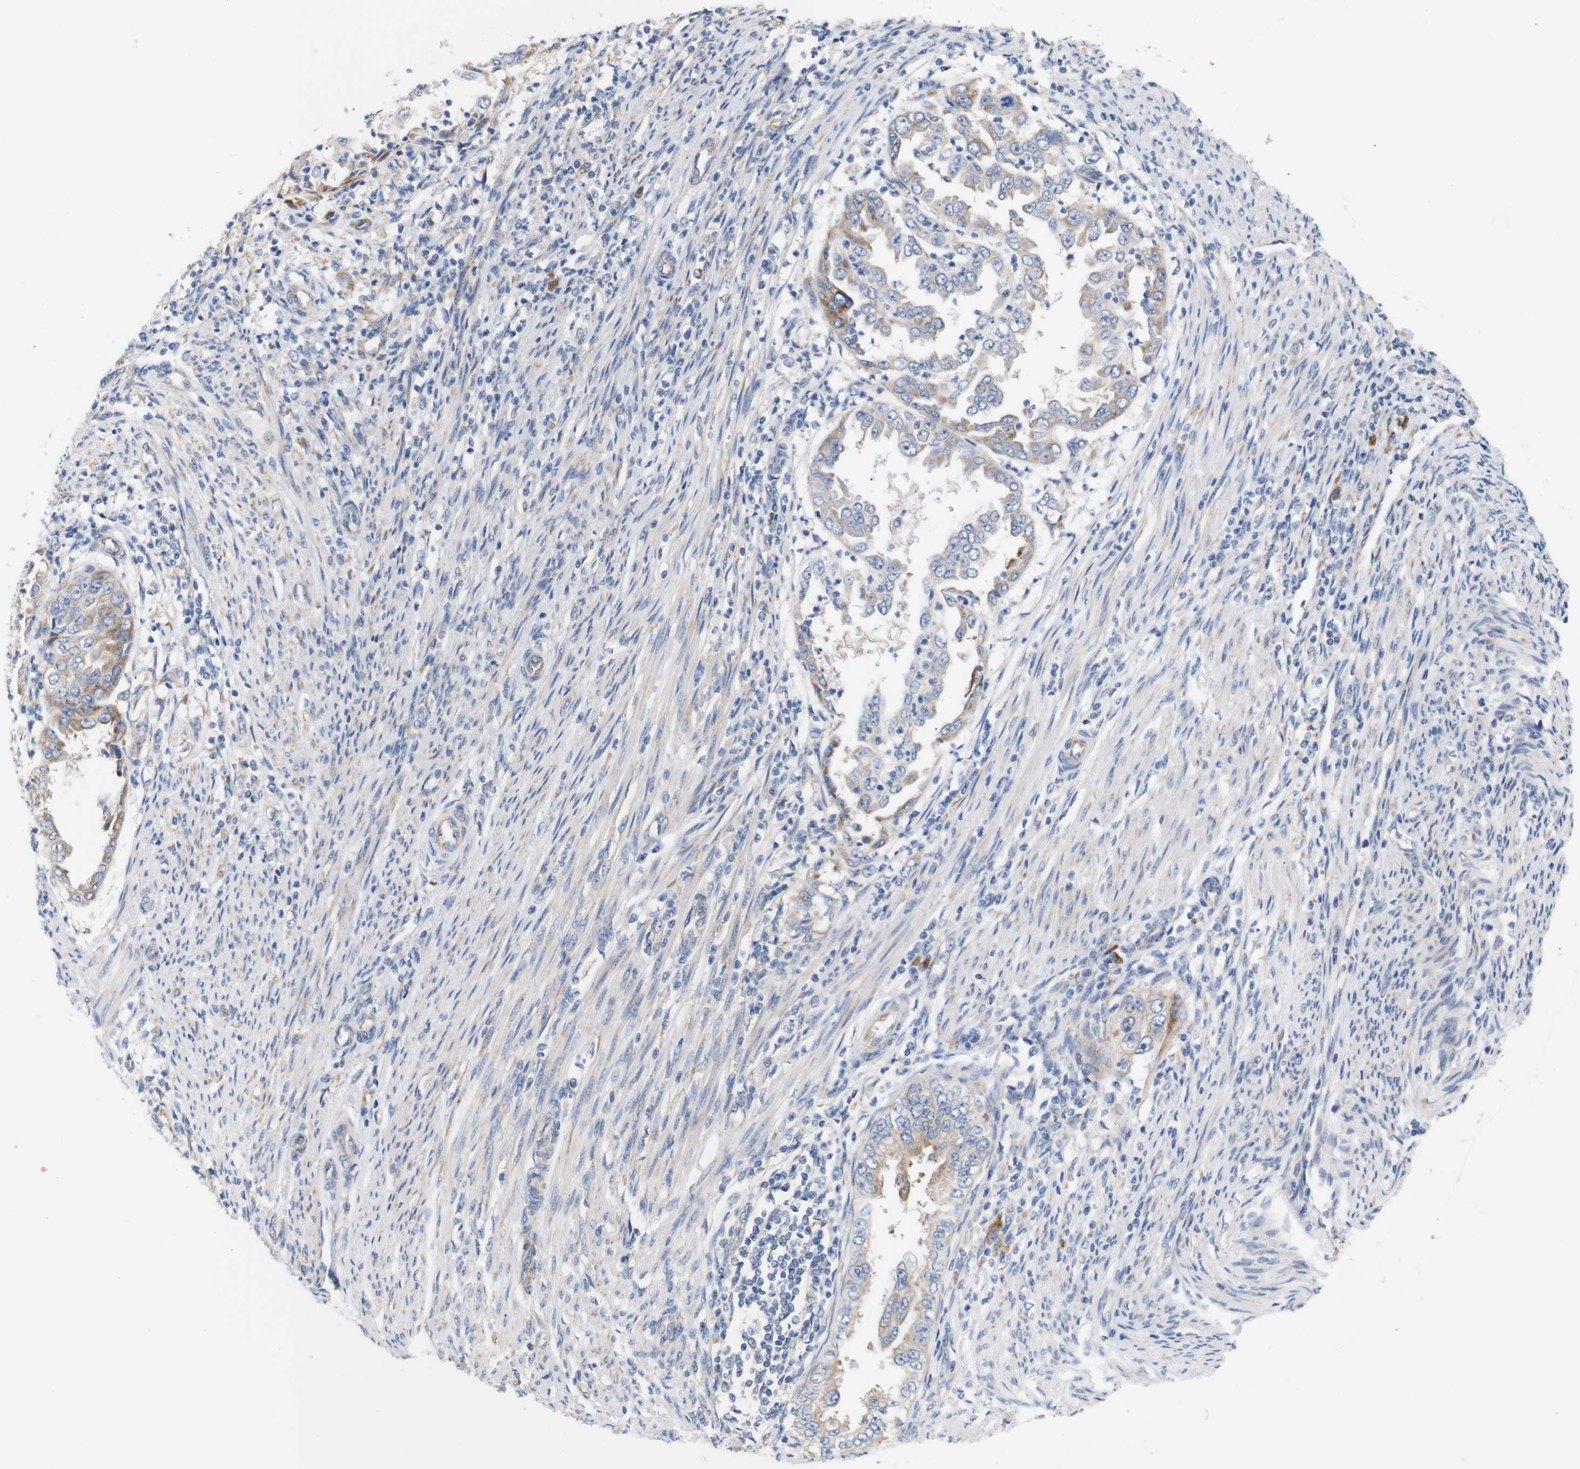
{"staining": {"intensity": "moderate", "quantity": "25%-75%", "location": "cytoplasmic/membranous"}, "tissue": "endometrial cancer", "cell_type": "Tumor cells", "image_type": "cancer", "snomed": [{"axis": "morphology", "description": "Adenocarcinoma, NOS"}, {"axis": "topography", "description": "Endometrium"}], "caption": "Tumor cells display moderate cytoplasmic/membranous expression in approximately 25%-75% of cells in endometrial adenocarcinoma.", "gene": "TRIM5", "patient": {"sex": "female", "age": 85}}